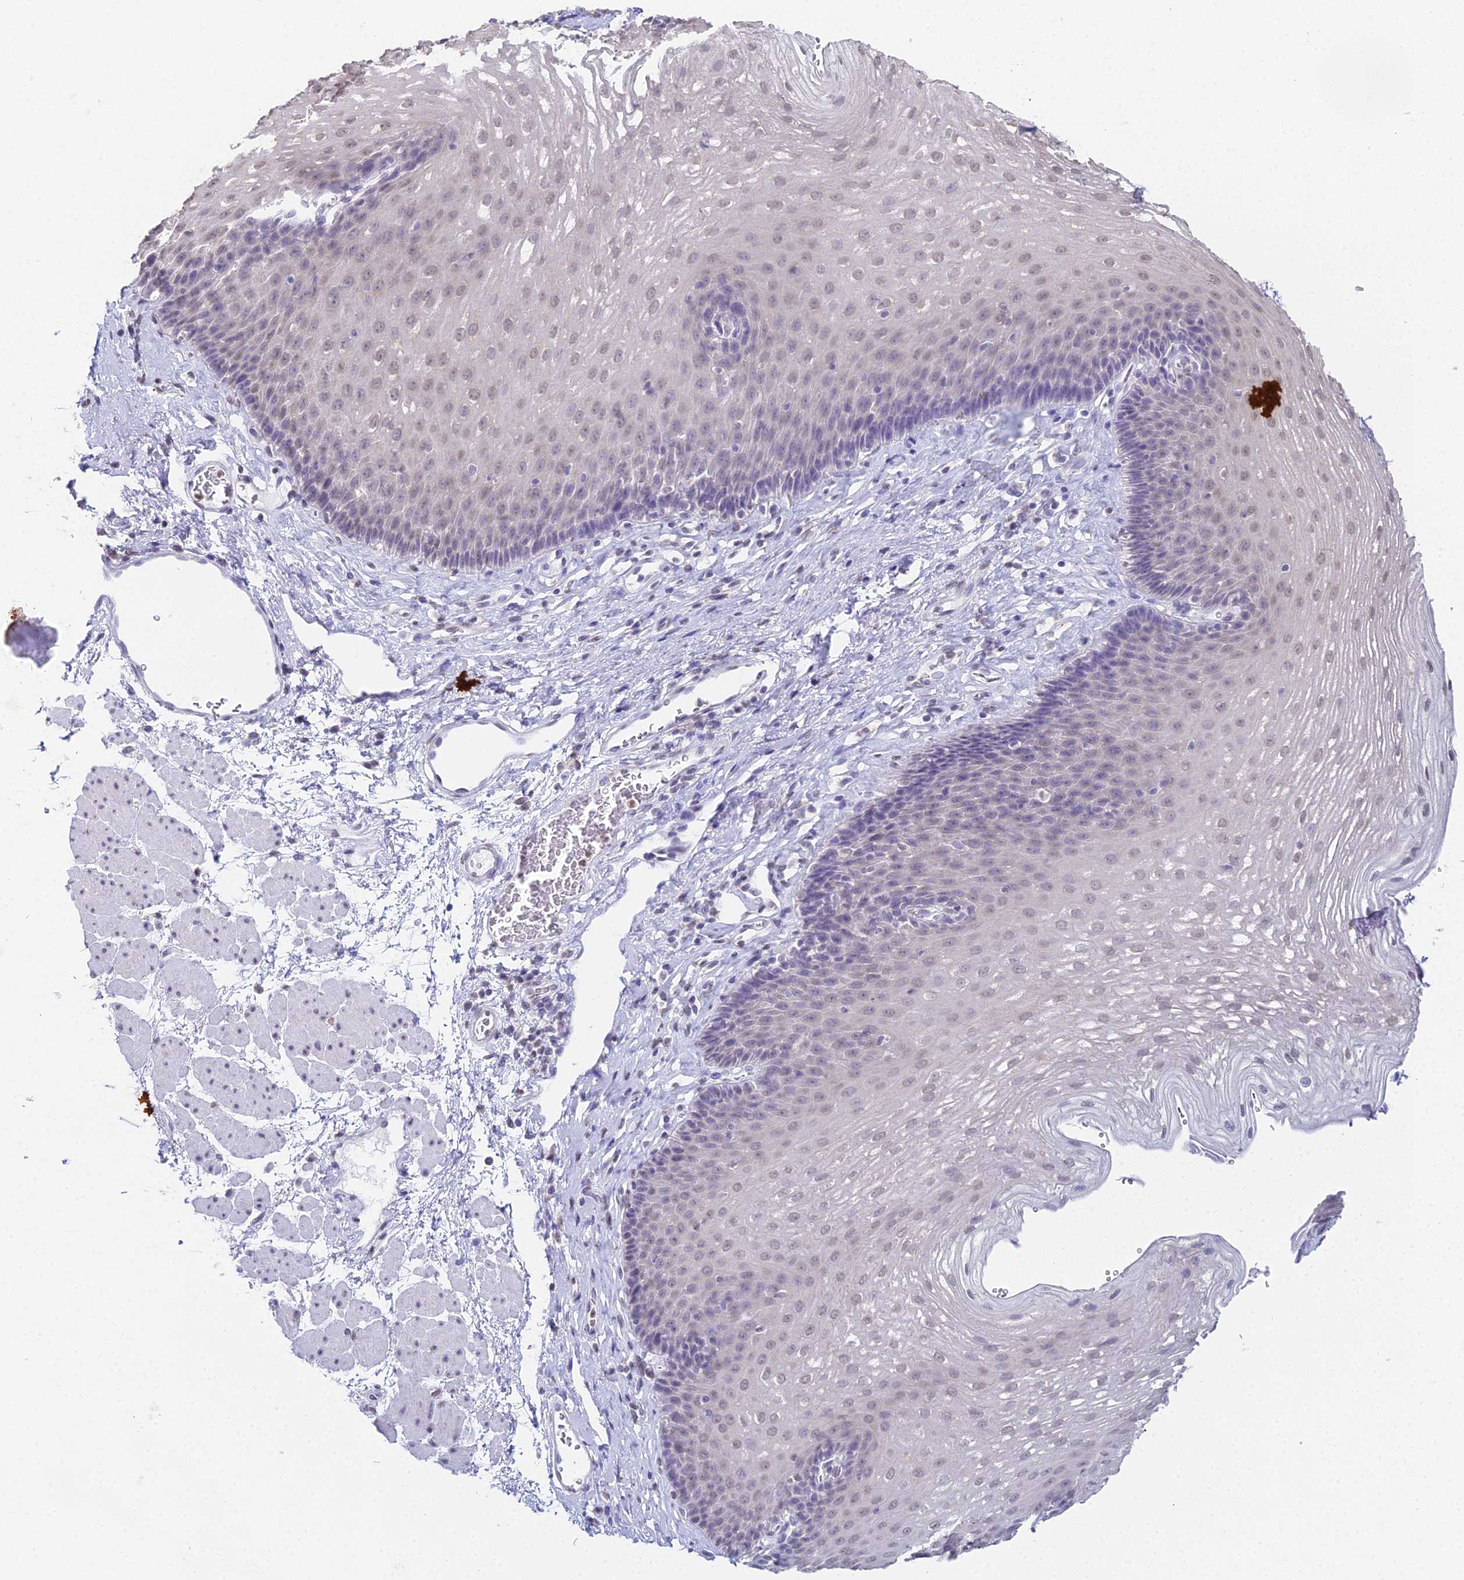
{"staining": {"intensity": "weak", "quantity": "25%-75%", "location": "nuclear"}, "tissue": "esophagus", "cell_type": "Squamous epithelial cells", "image_type": "normal", "snomed": [{"axis": "morphology", "description": "Normal tissue, NOS"}, {"axis": "topography", "description": "Esophagus"}], "caption": "This is an image of IHC staining of benign esophagus, which shows weak positivity in the nuclear of squamous epithelial cells.", "gene": "PRR22", "patient": {"sex": "female", "age": 66}}